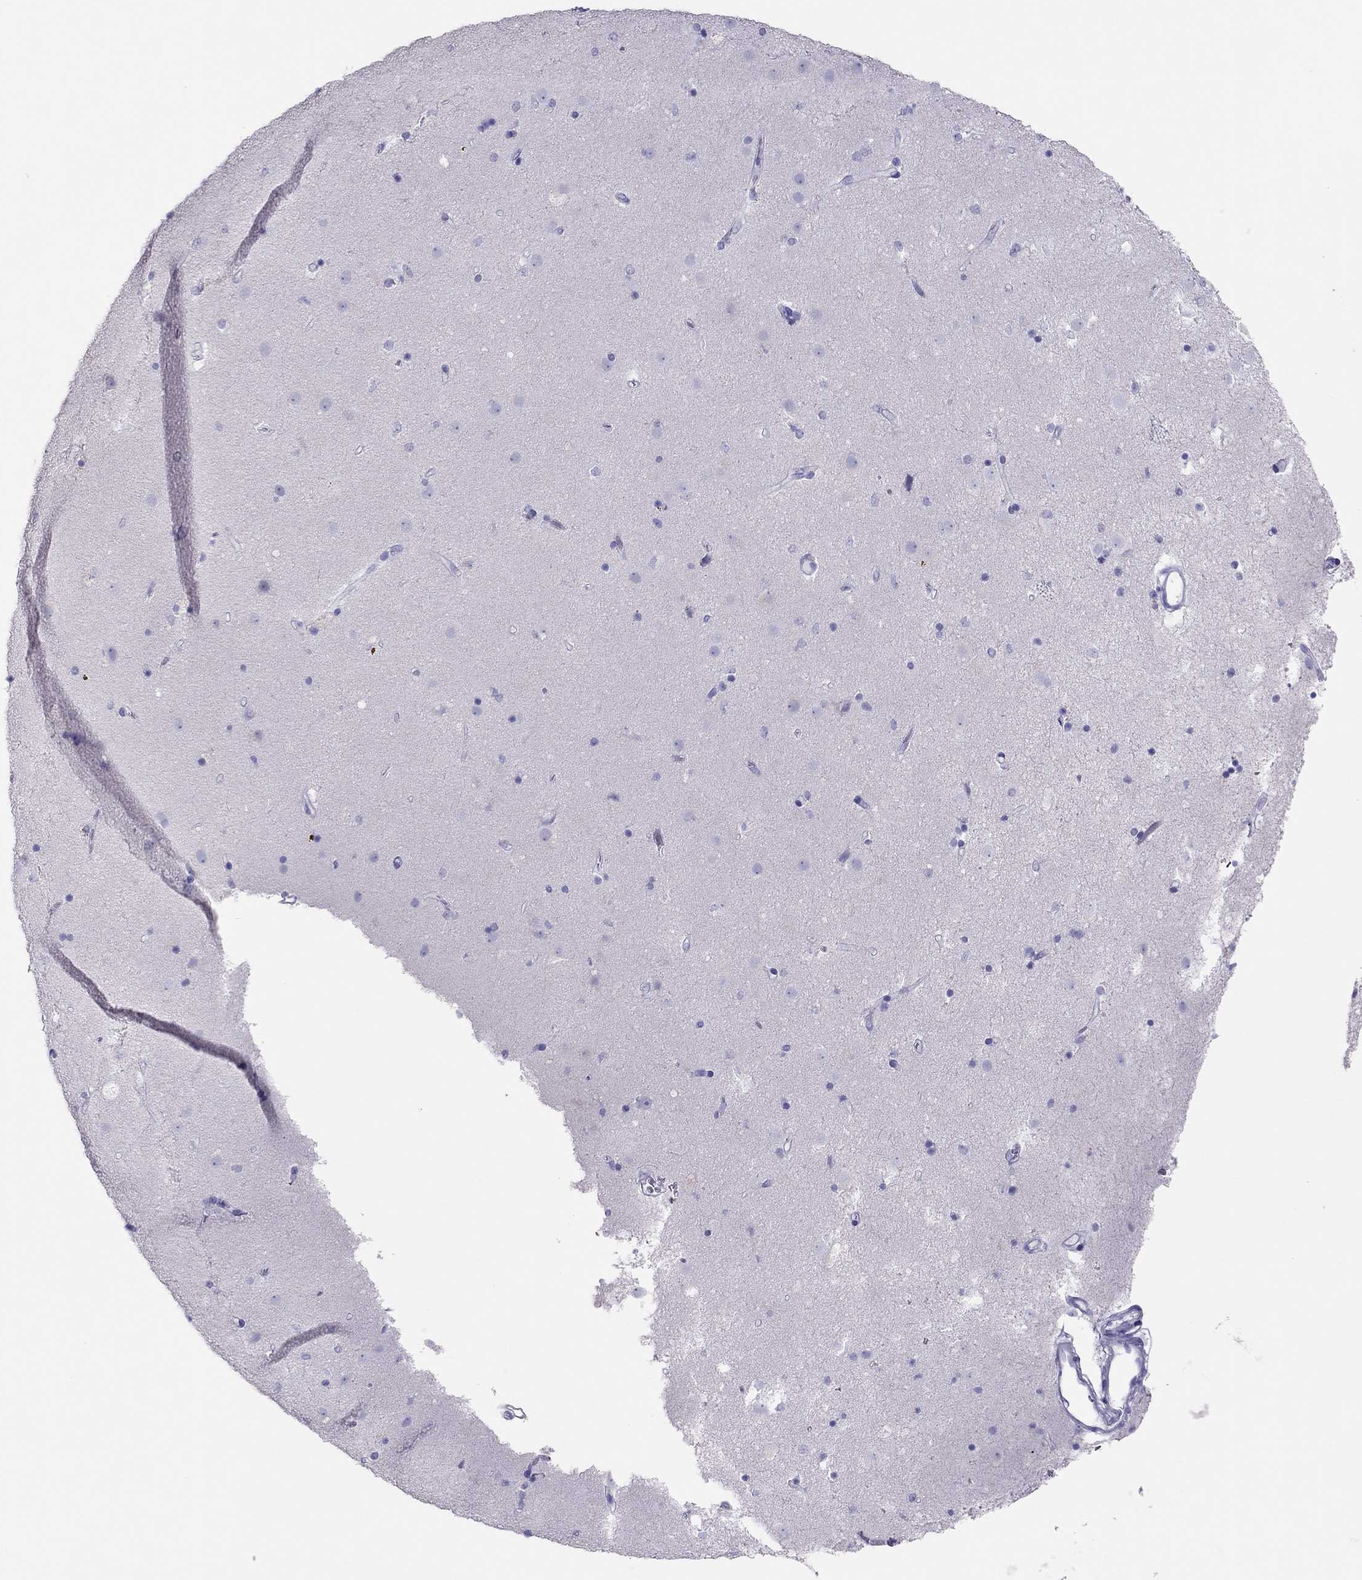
{"staining": {"intensity": "negative", "quantity": "none", "location": "none"}, "tissue": "caudate", "cell_type": "Glial cells", "image_type": "normal", "snomed": [{"axis": "morphology", "description": "Normal tissue, NOS"}, {"axis": "topography", "description": "Lateral ventricle wall"}], "caption": "Immunohistochemistry (IHC) image of benign caudate: caudate stained with DAB (3,3'-diaminobenzidine) reveals no significant protein positivity in glial cells. (DAB (3,3'-diaminobenzidine) IHC, high magnification).", "gene": "TSHB", "patient": {"sex": "female", "age": 71}}